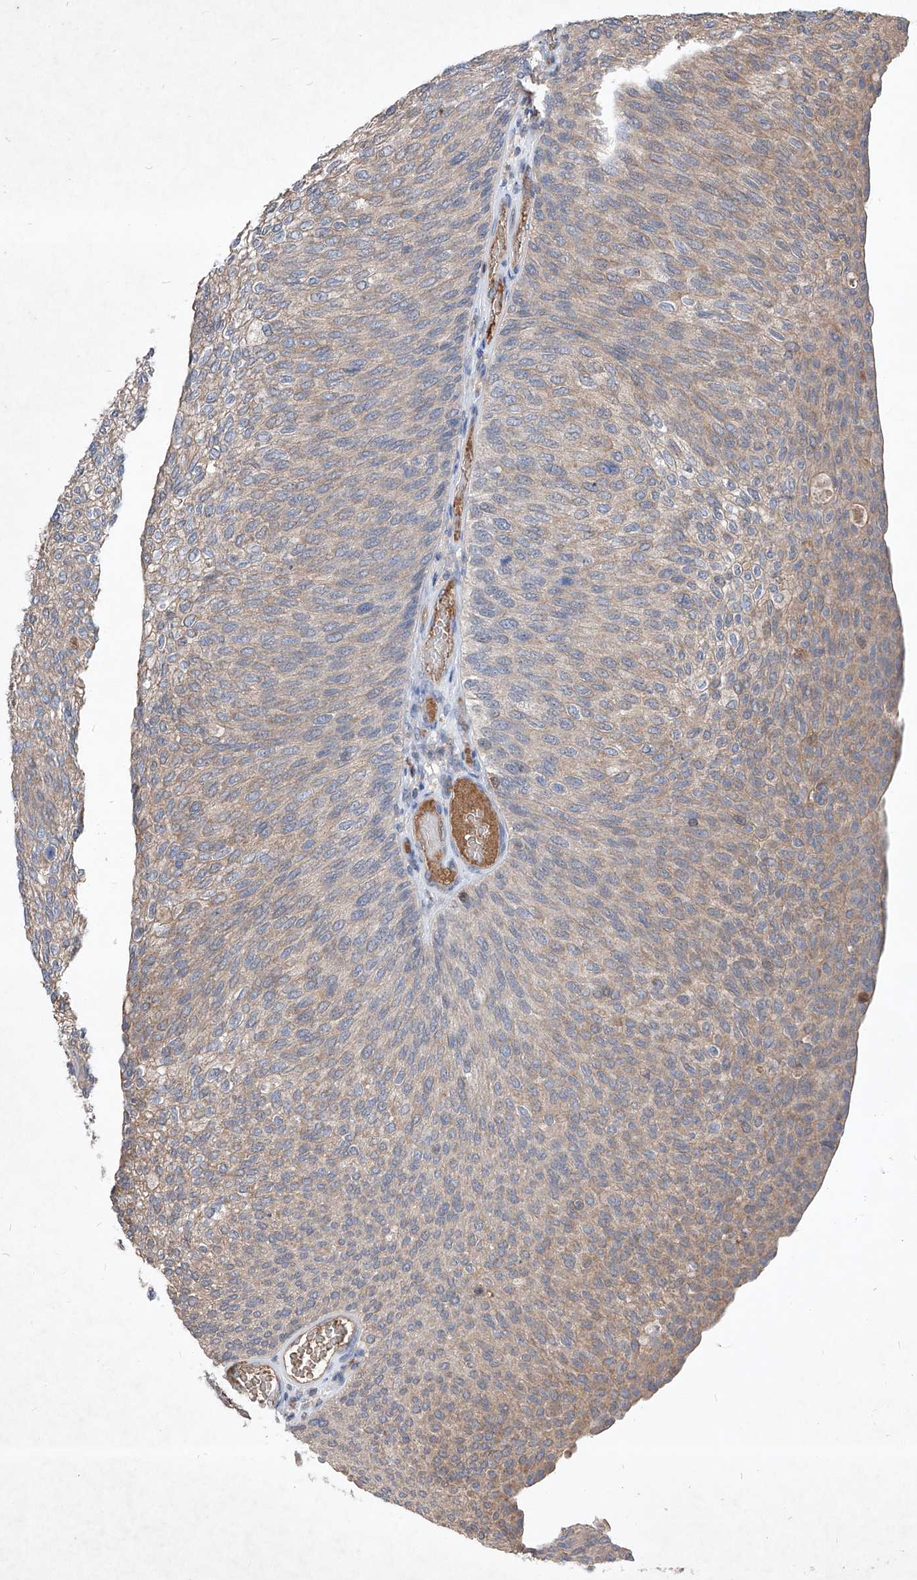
{"staining": {"intensity": "weak", "quantity": "25%-75%", "location": "cytoplasmic/membranous"}, "tissue": "urothelial cancer", "cell_type": "Tumor cells", "image_type": "cancer", "snomed": [{"axis": "morphology", "description": "Urothelial carcinoma, Low grade"}, {"axis": "topography", "description": "Urinary bladder"}], "caption": "There is low levels of weak cytoplasmic/membranous staining in tumor cells of low-grade urothelial carcinoma, as demonstrated by immunohistochemical staining (brown color).", "gene": "SYNGR1", "patient": {"sex": "female", "age": 79}}